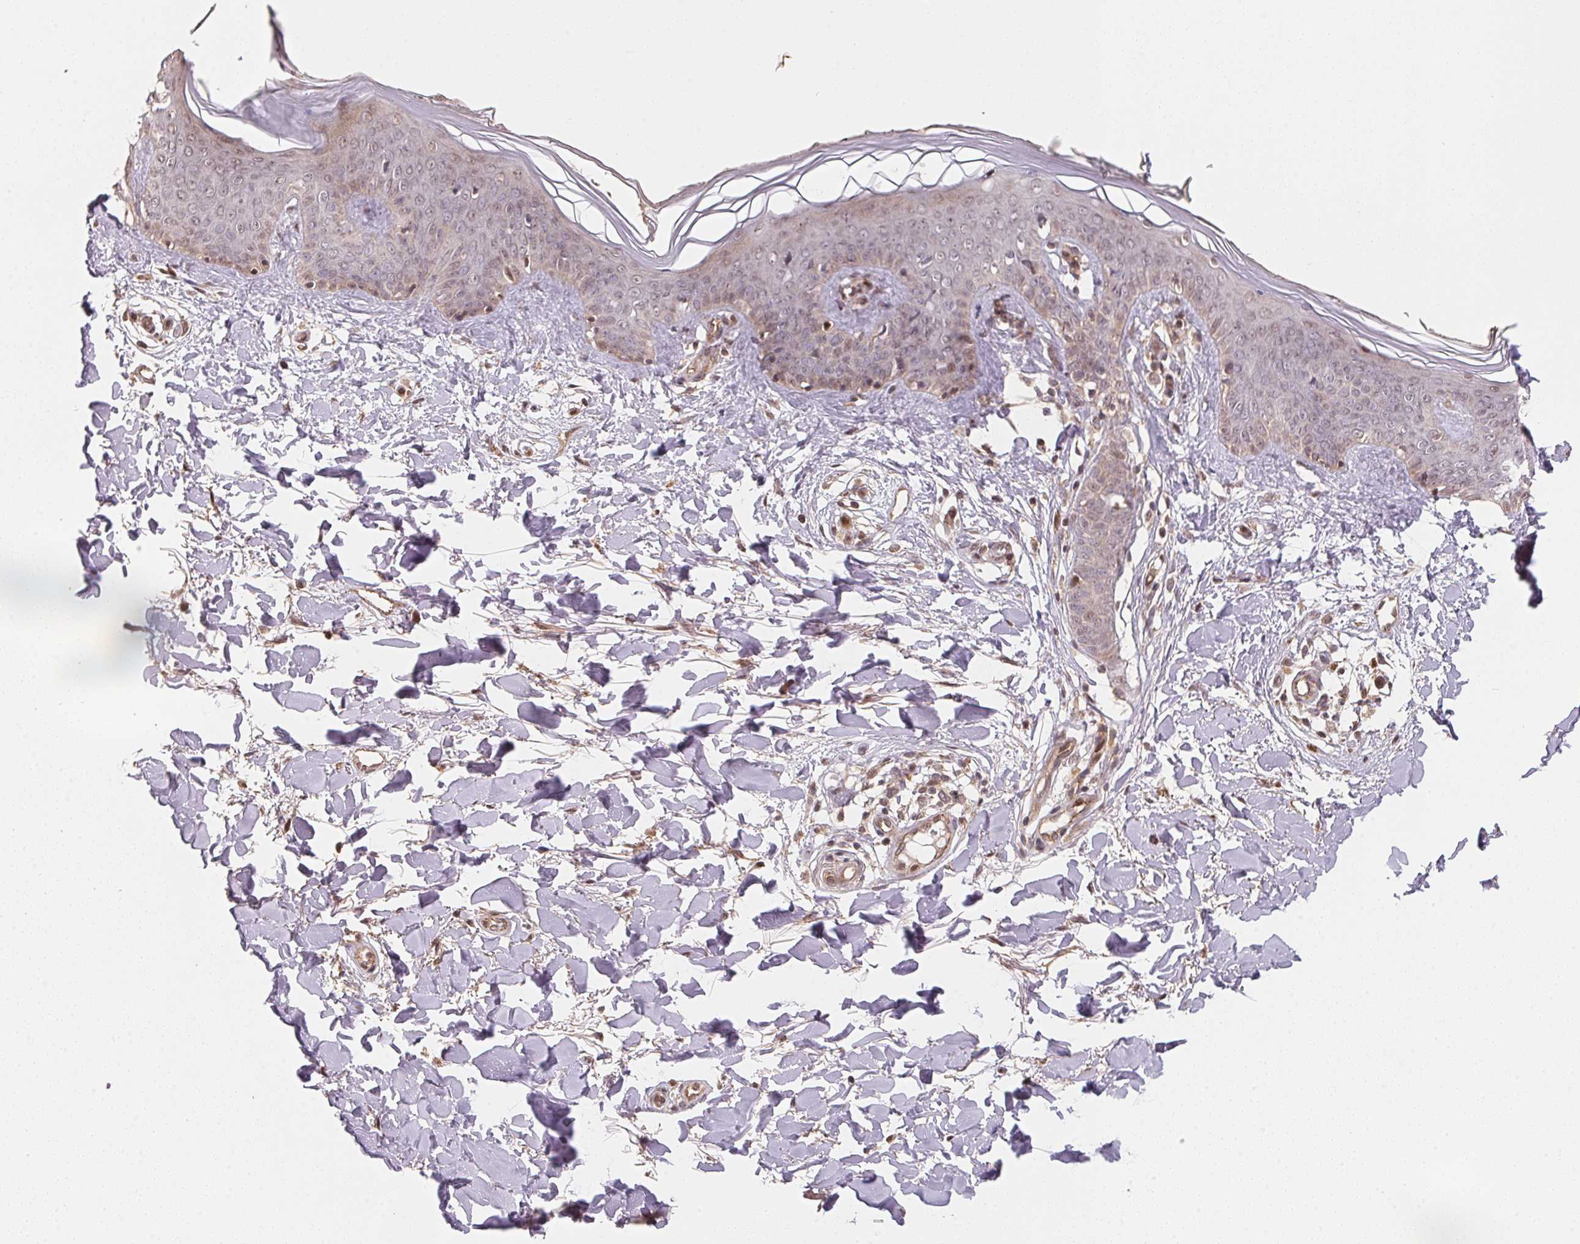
{"staining": {"intensity": "moderate", "quantity": "25%-75%", "location": "cytoplasmic/membranous,nuclear"}, "tissue": "skin", "cell_type": "Fibroblasts", "image_type": "normal", "snomed": [{"axis": "morphology", "description": "Normal tissue, NOS"}, {"axis": "topography", "description": "Skin"}], "caption": "Immunohistochemical staining of benign human skin shows medium levels of moderate cytoplasmic/membranous,nuclear positivity in approximately 25%-75% of fibroblasts. (DAB (3,3'-diaminobenzidine) IHC with brightfield microscopy, high magnification).", "gene": "TMEM222", "patient": {"sex": "female", "age": 34}}